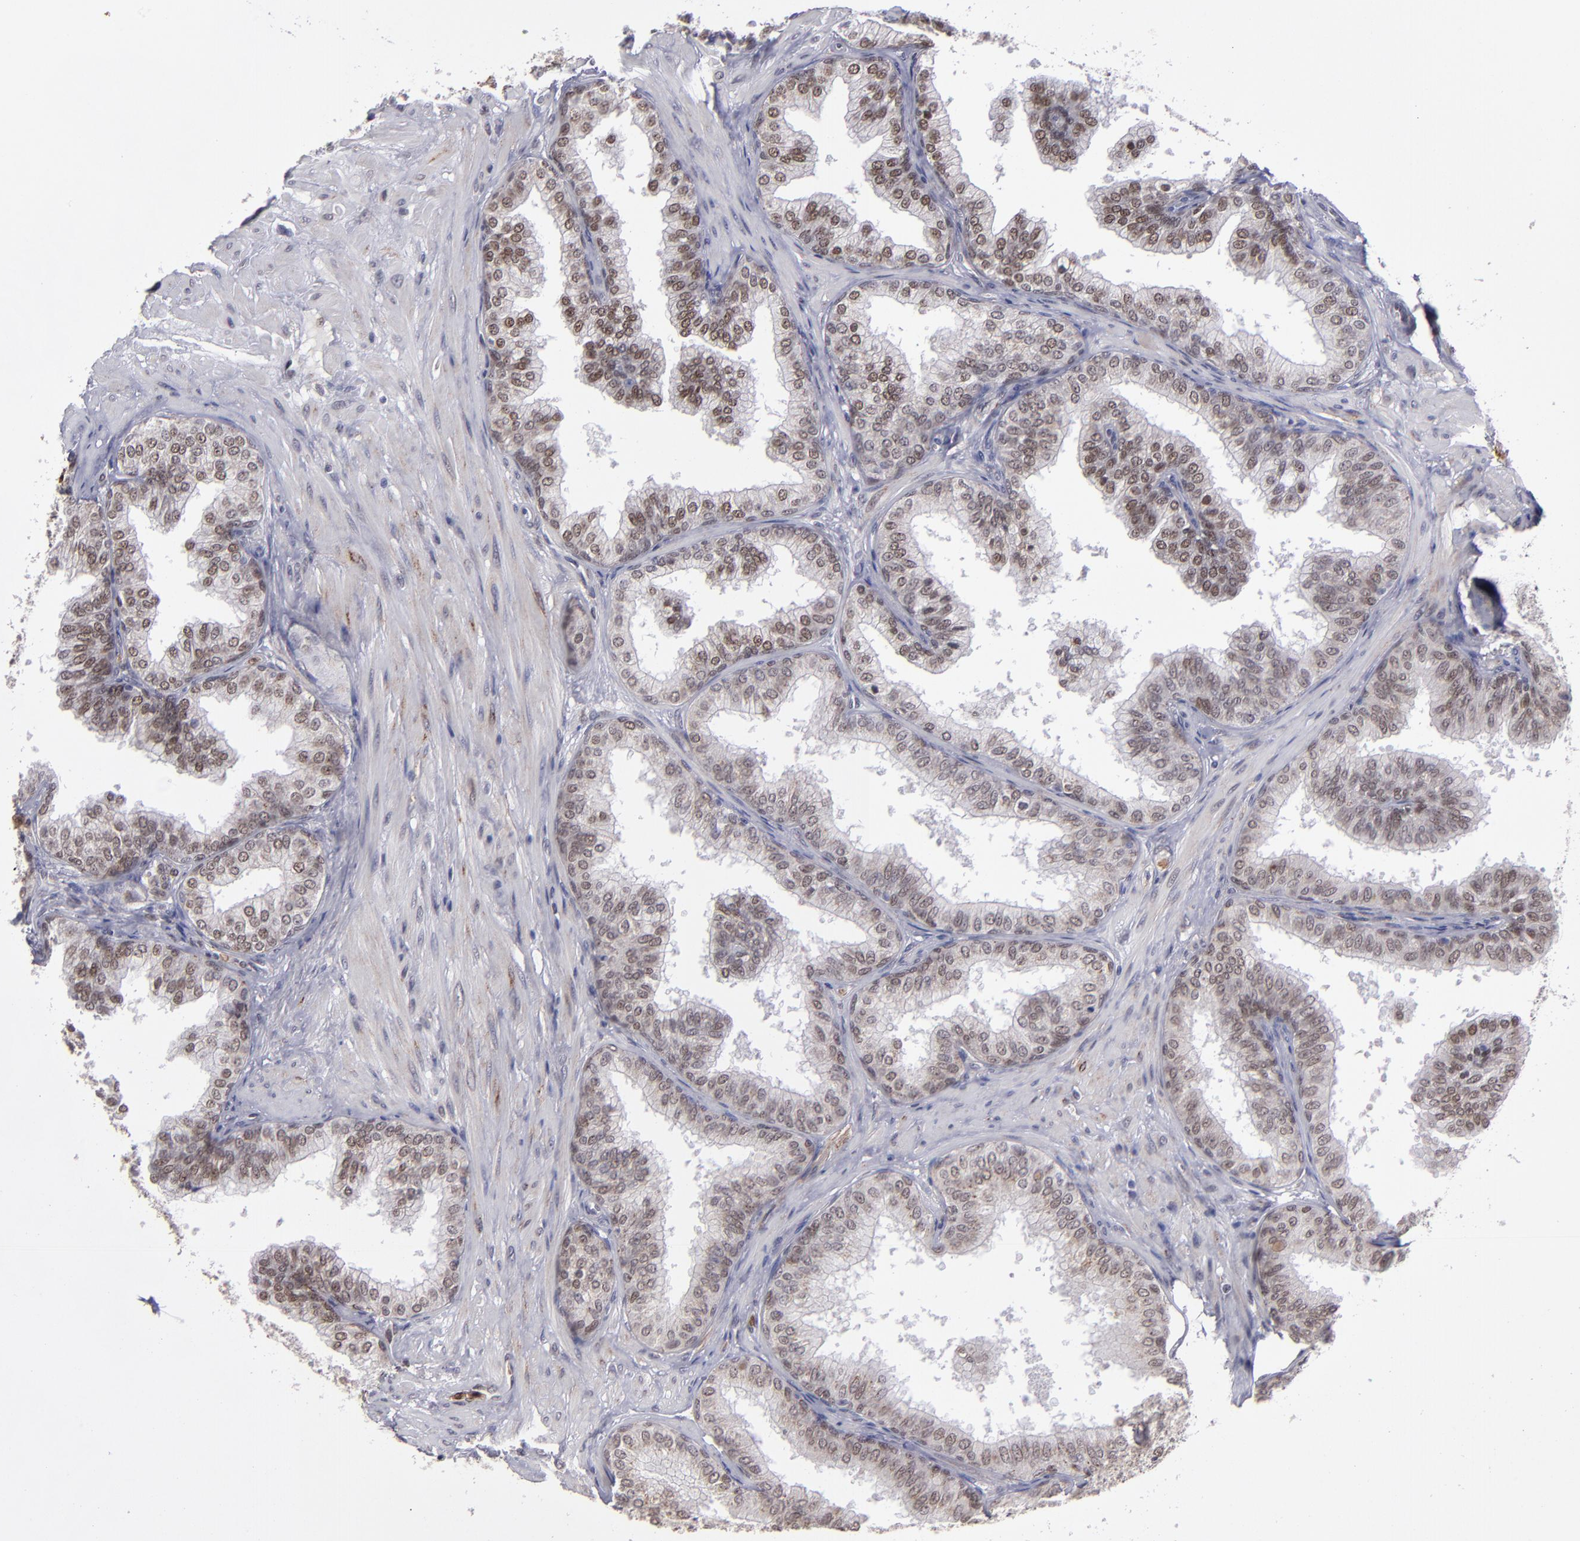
{"staining": {"intensity": "weak", "quantity": "25%-75%", "location": "nuclear"}, "tissue": "prostate", "cell_type": "Glandular cells", "image_type": "normal", "snomed": [{"axis": "morphology", "description": "Normal tissue, NOS"}, {"axis": "topography", "description": "Prostate"}], "caption": "Human prostate stained with a brown dye shows weak nuclear positive positivity in approximately 25%-75% of glandular cells.", "gene": "RREB1", "patient": {"sex": "male", "age": 60}}